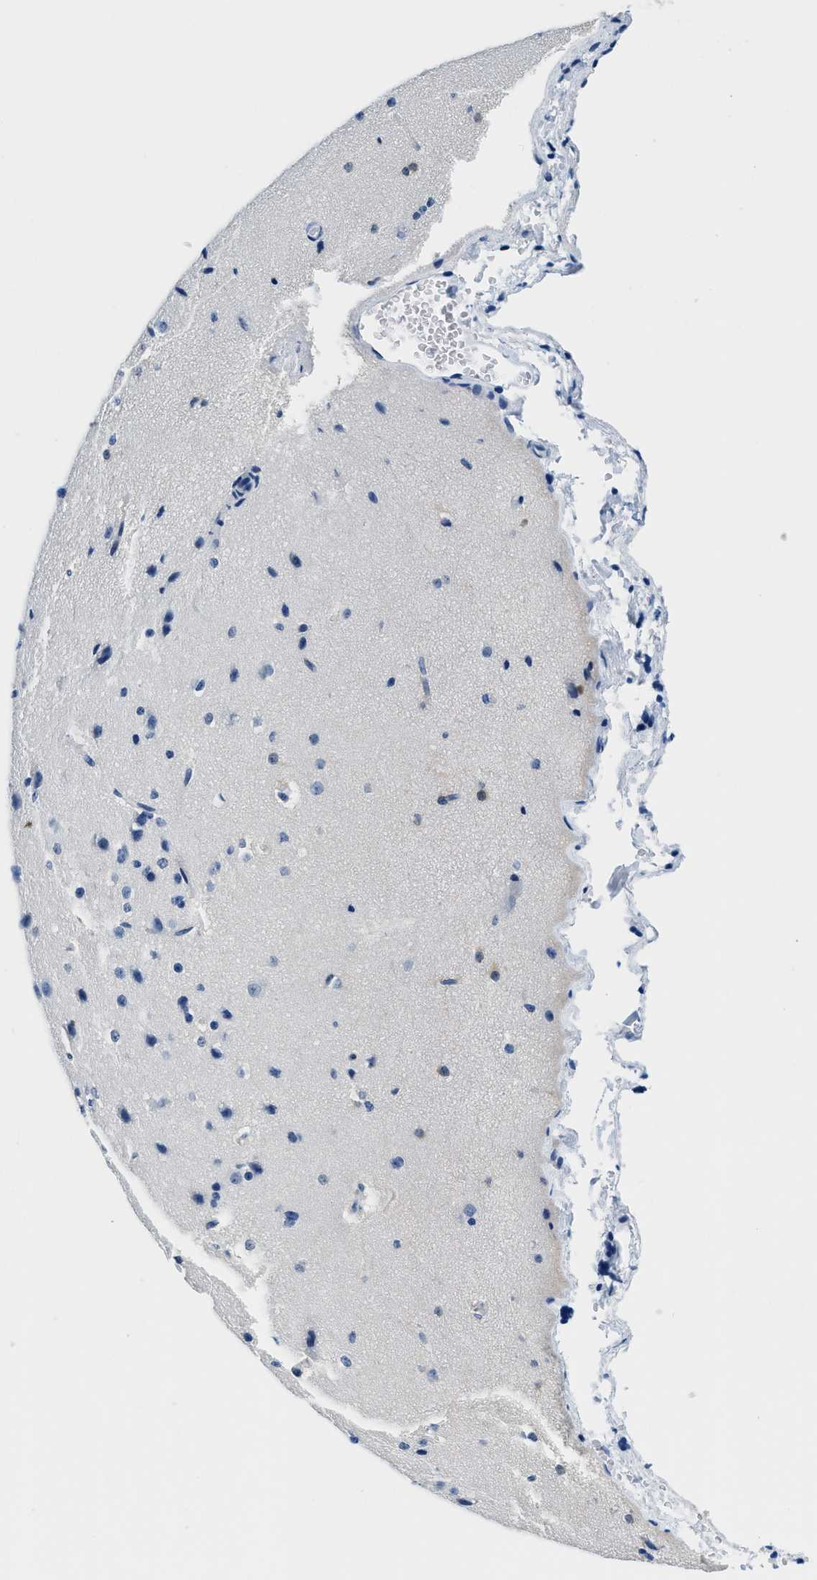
{"staining": {"intensity": "negative", "quantity": "none", "location": "none"}, "tissue": "cerebral cortex", "cell_type": "Endothelial cells", "image_type": "normal", "snomed": [{"axis": "morphology", "description": "Normal tissue, NOS"}, {"axis": "morphology", "description": "Developmental malformation"}, {"axis": "topography", "description": "Cerebral cortex"}], "caption": "Immunohistochemistry image of benign cerebral cortex: cerebral cortex stained with DAB displays no significant protein staining in endothelial cells.", "gene": "GSTM3", "patient": {"sex": "female", "age": 30}}